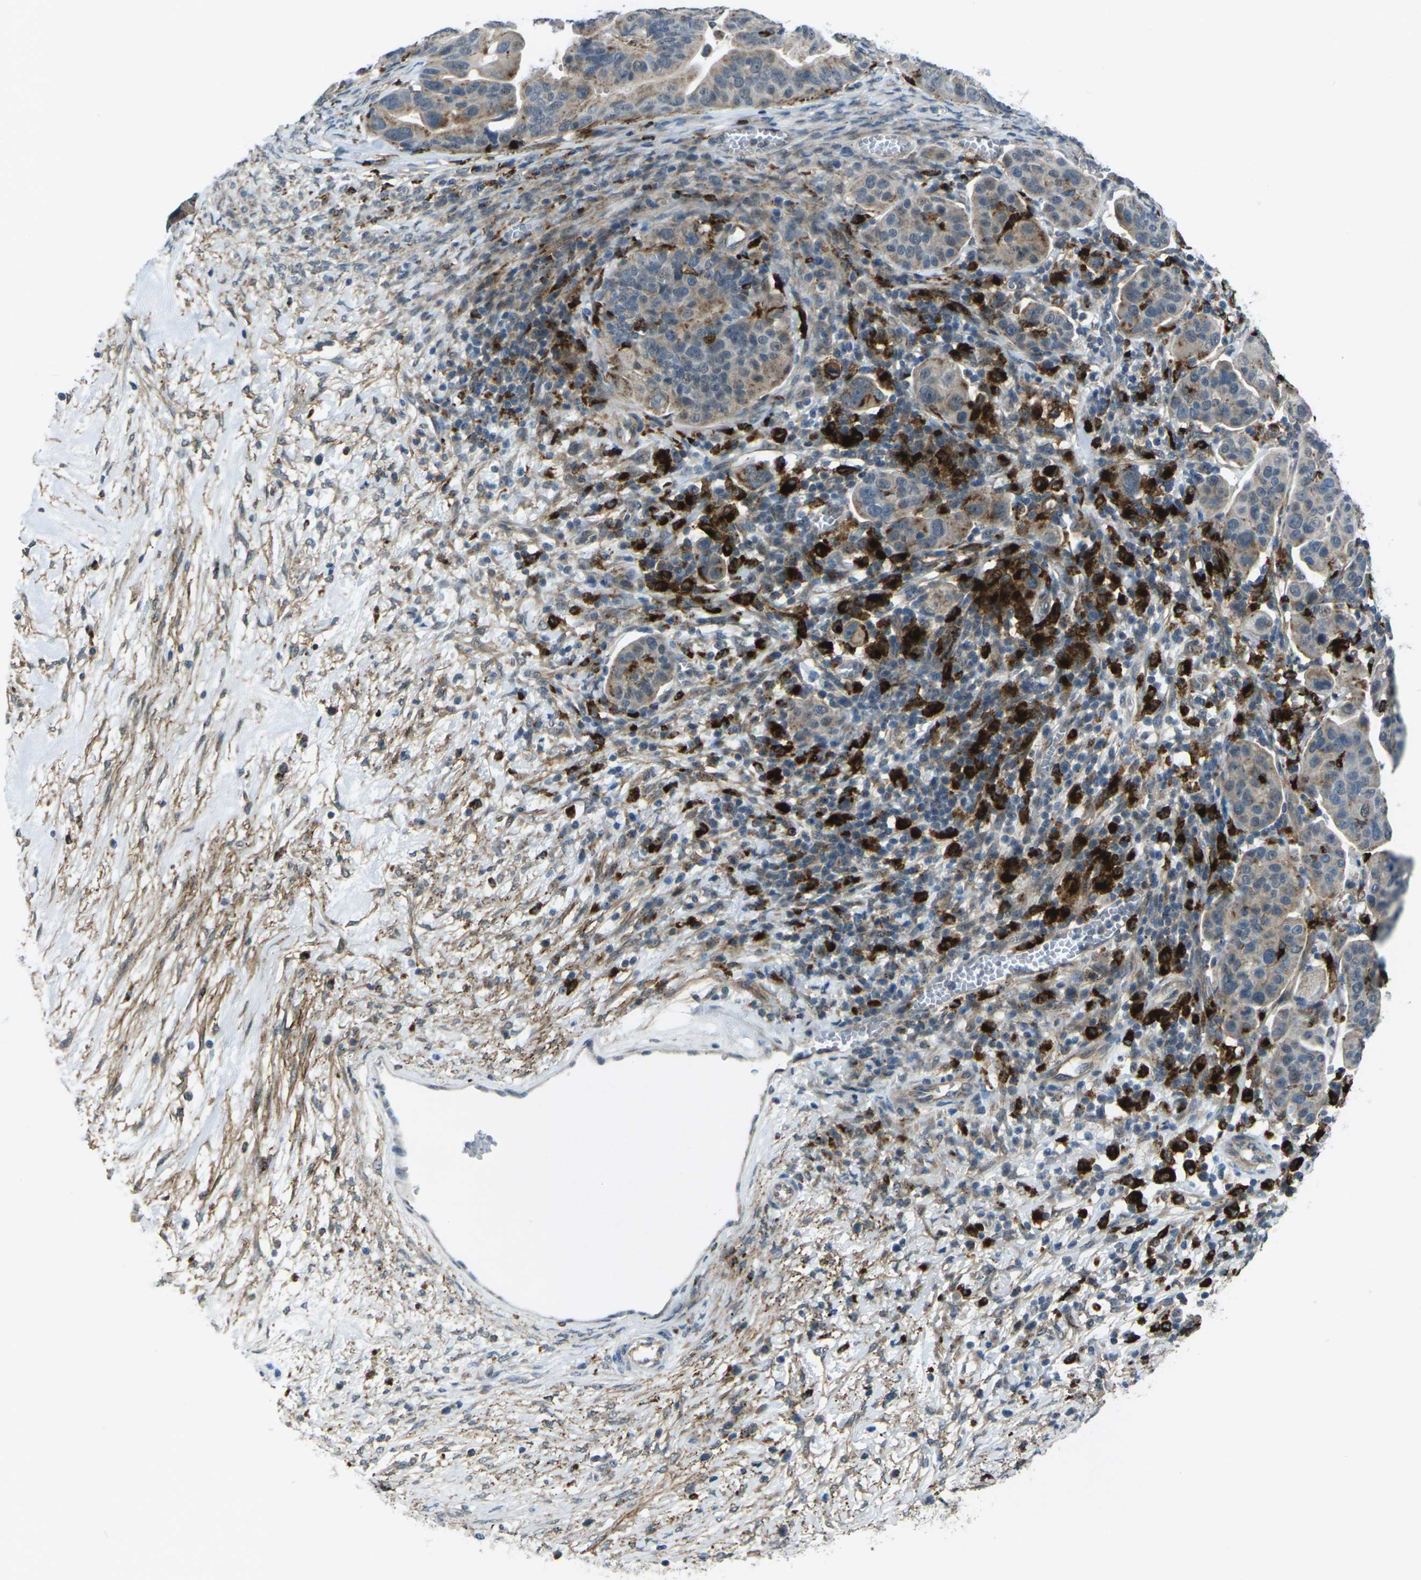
{"staining": {"intensity": "weak", "quantity": ">75%", "location": "cytoplasmic/membranous"}, "tissue": "ovarian cancer", "cell_type": "Tumor cells", "image_type": "cancer", "snomed": [{"axis": "morphology", "description": "Cystadenocarcinoma, serous, NOS"}, {"axis": "topography", "description": "Ovary"}], "caption": "DAB (3,3'-diaminobenzidine) immunohistochemical staining of serous cystadenocarcinoma (ovarian) exhibits weak cytoplasmic/membranous protein positivity in approximately >75% of tumor cells. (DAB IHC with brightfield microscopy, high magnification).", "gene": "SLC31A2", "patient": {"sex": "female", "age": 56}}